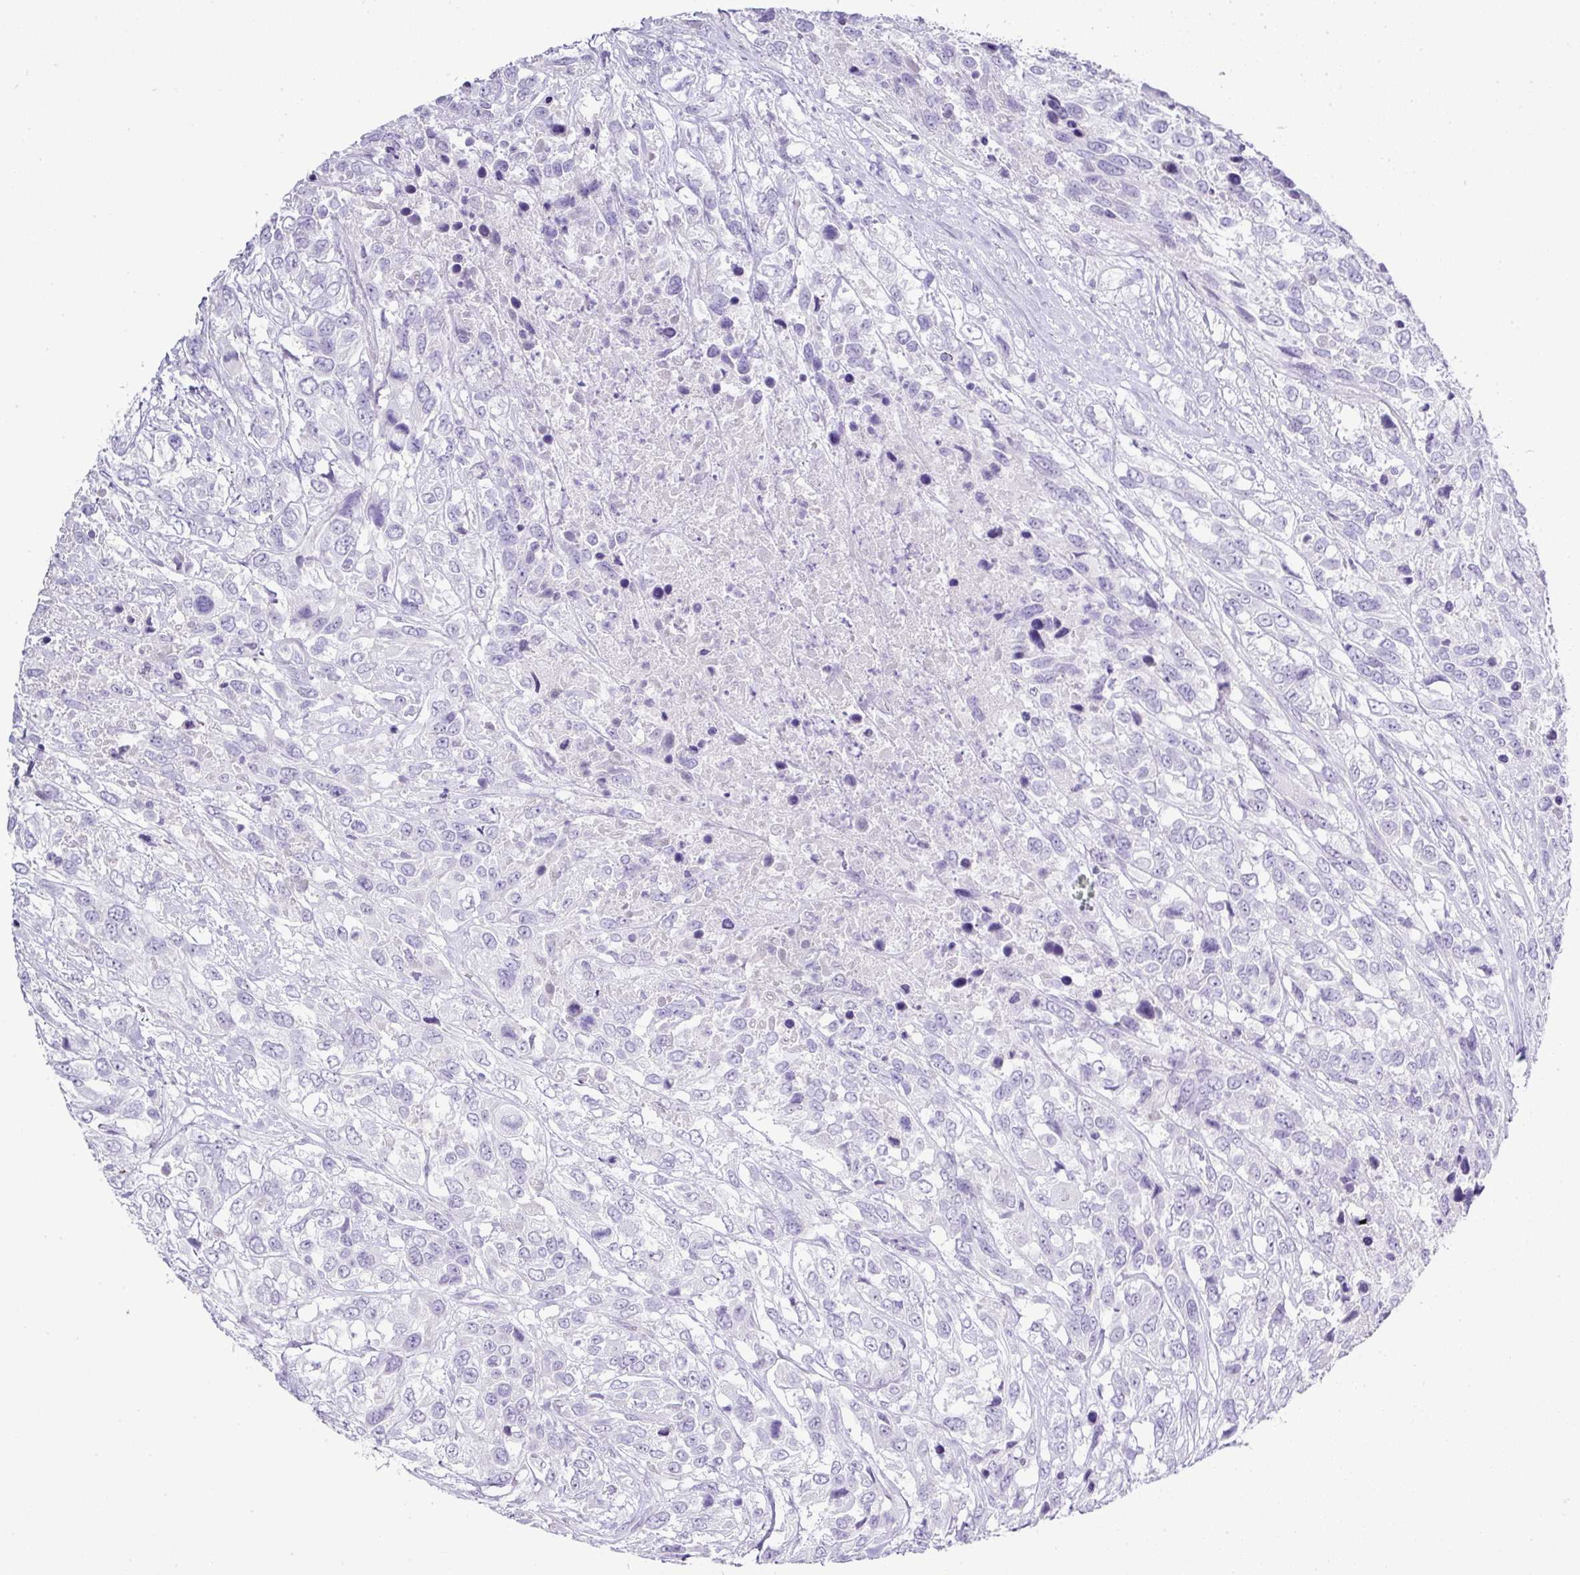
{"staining": {"intensity": "negative", "quantity": "none", "location": "none"}, "tissue": "urothelial cancer", "cell_type": "Tumor cells", "image_type": "cancer", "snomed": [{"axis": "morphology", "description": "Urothelial carcinoma, High grade"}, {"axis": "topography", "description": "Urinary bladder"}], "caption": "Urothelial cancer was stained to show a protein in brown. There is no significant expression in tumor cells. (Stains: DAB IHC with hematoxylin counter stain, Microscopy: brightfield microscopy at high magnification).", "gene": "BCL11A", "patient": {"sex": "female", "age": 70}}